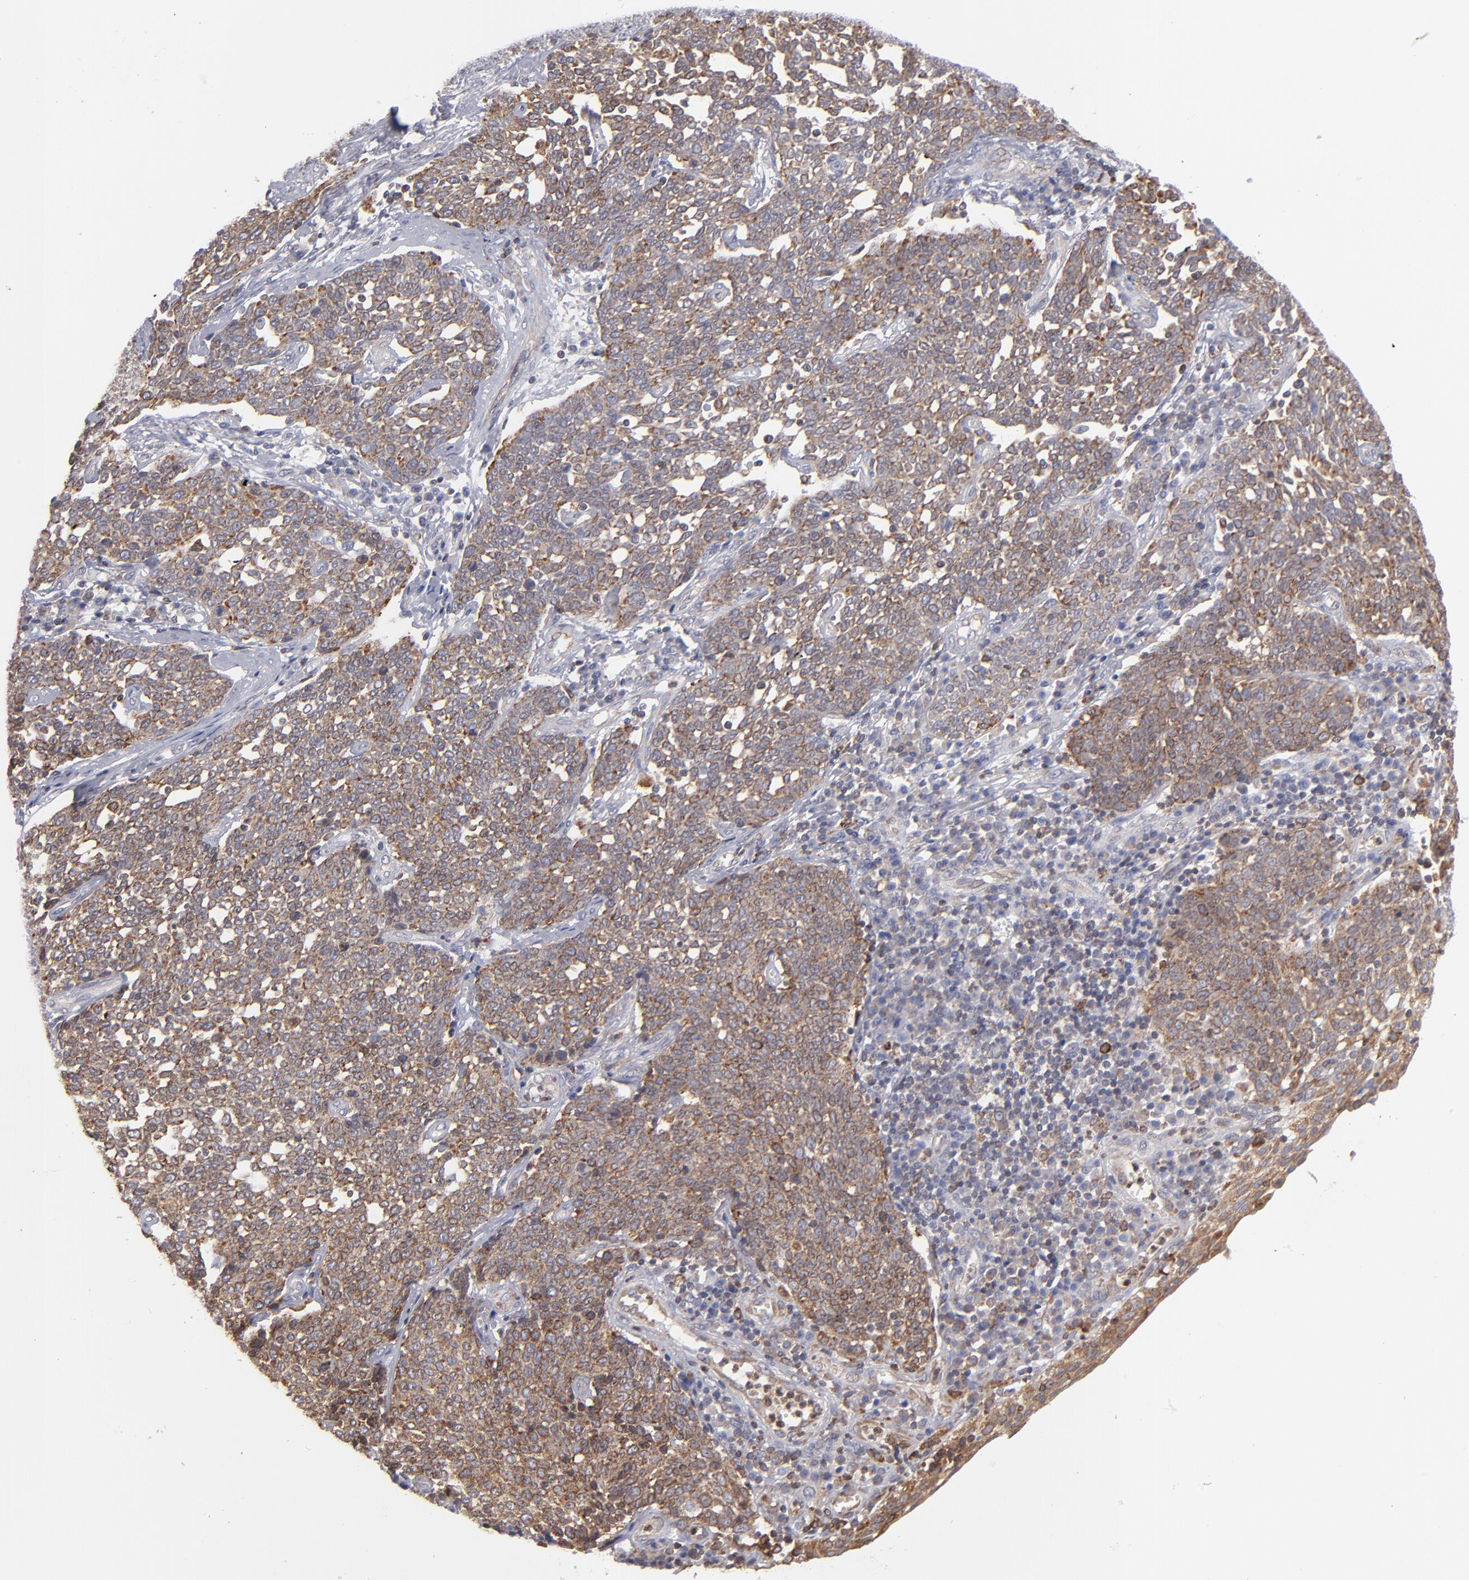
{"staining": {"intensity": "moderate", "quantity": ">75%", "location": "cytoplasmic/membranous"}, "tissue": "cervical cancer", "cell_type": "Tumor cells", "image_type": "cancer", "snomed": [{"axis": "morphology", "description": "Squamous cell carcinoma, NOS"}, {"axis": "topography", "description": "Cervix"}], "caption": "Squamous cell carcinoma (cervical) tissue displays moderate cytoplasmic/membranous expression in about >75% of tumor cells, visualized by immunohistochemistry. (DAB (3,3'-diaminobenzidine) = brown stain, brightfield microscopy at high magnification).", "gene": "TMX1", "patient": {"sex": "female", "age": 34}}